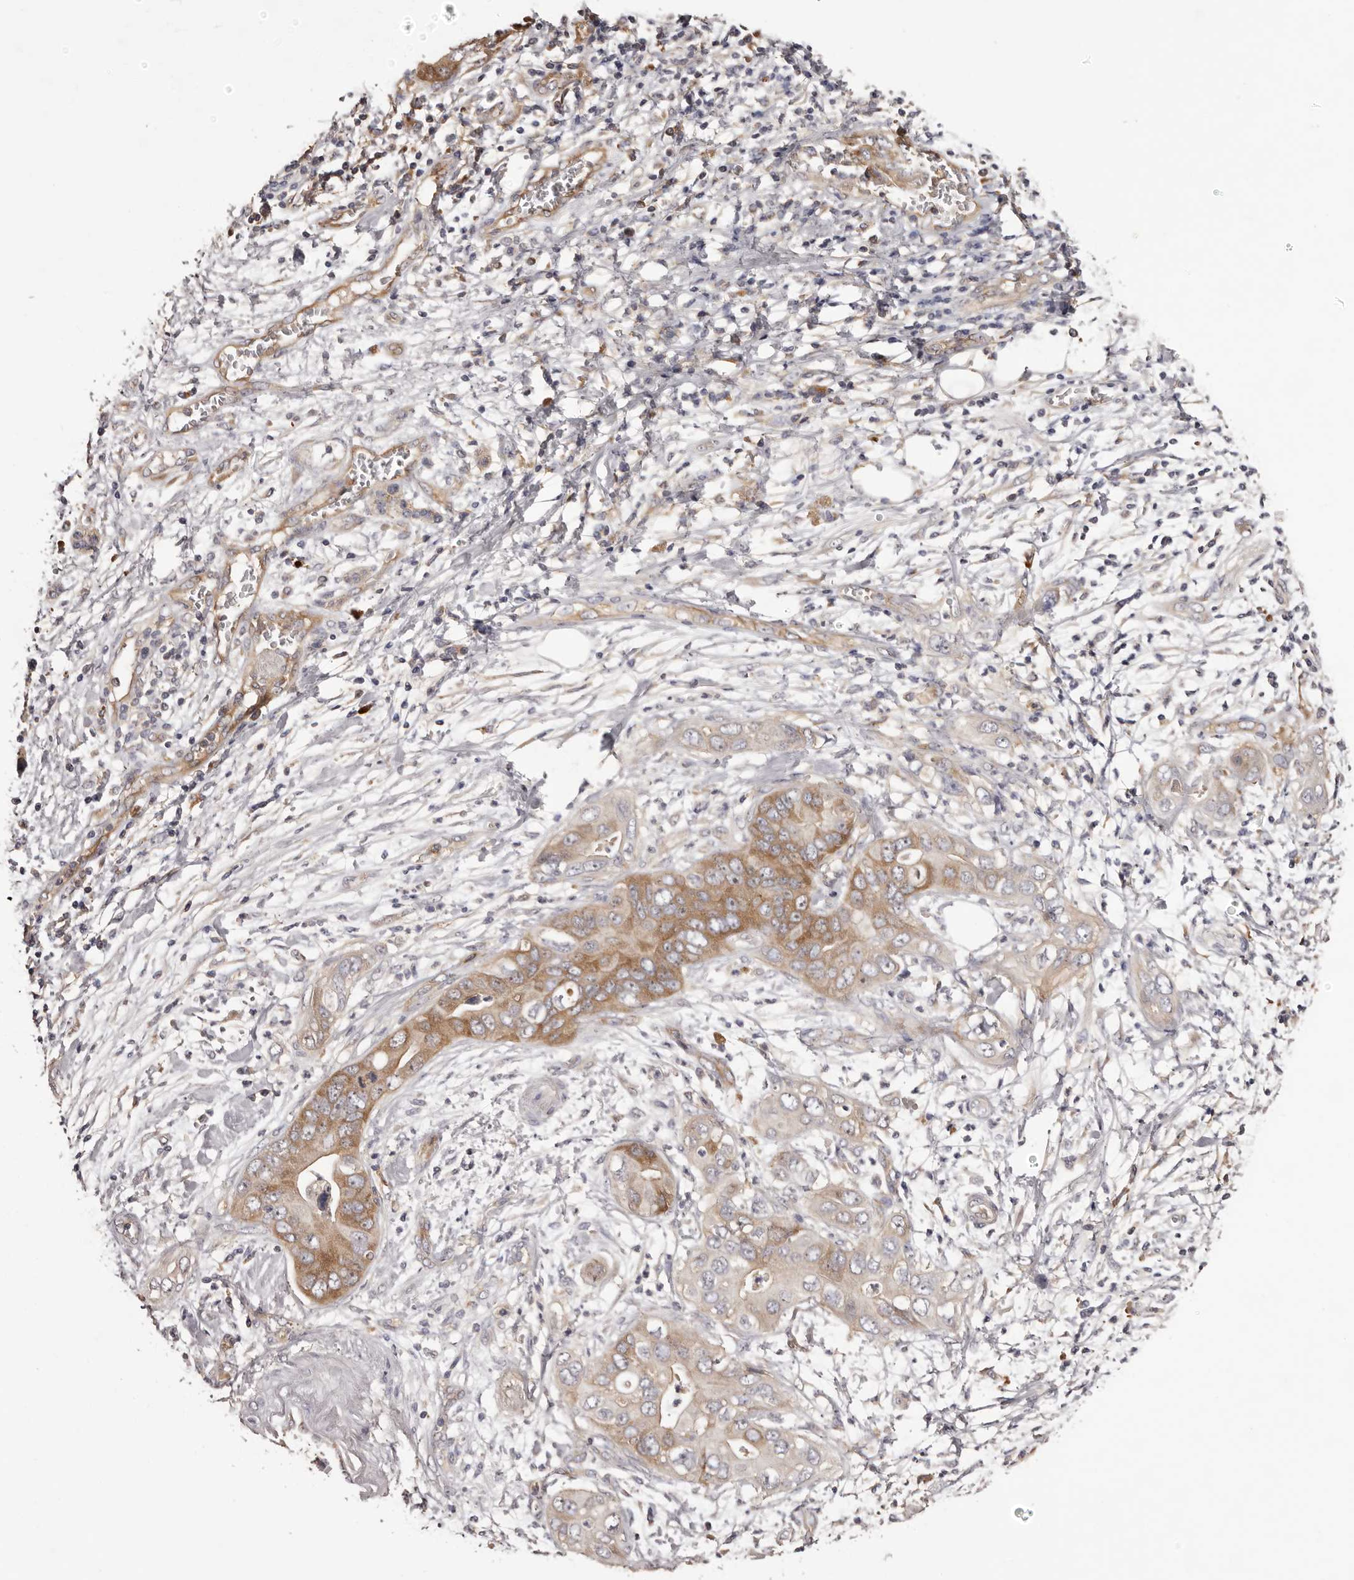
{"staining": {"intensity": "moderate", "quantity": "25%-75%", "location": "cytoplasmic/membranous"}, "tissue": "pancreatic cancer", "cell_type": "Tumor cells", "image_type": "cancer", "snomed": [{"axis": "morphology", "description": "Adenocarcinoma, NOS"}, {"axis": "topography", "description": "Pancreas"}], "caption": "Adenocarcinoma (pancreatic) stained with a brown dye displays moderate cytoplasmic/membranous positive expression in approximately 25%-75% of tumor cells.", "gene": "LTV1", "patient": {"sex": "female", "age": 78}}